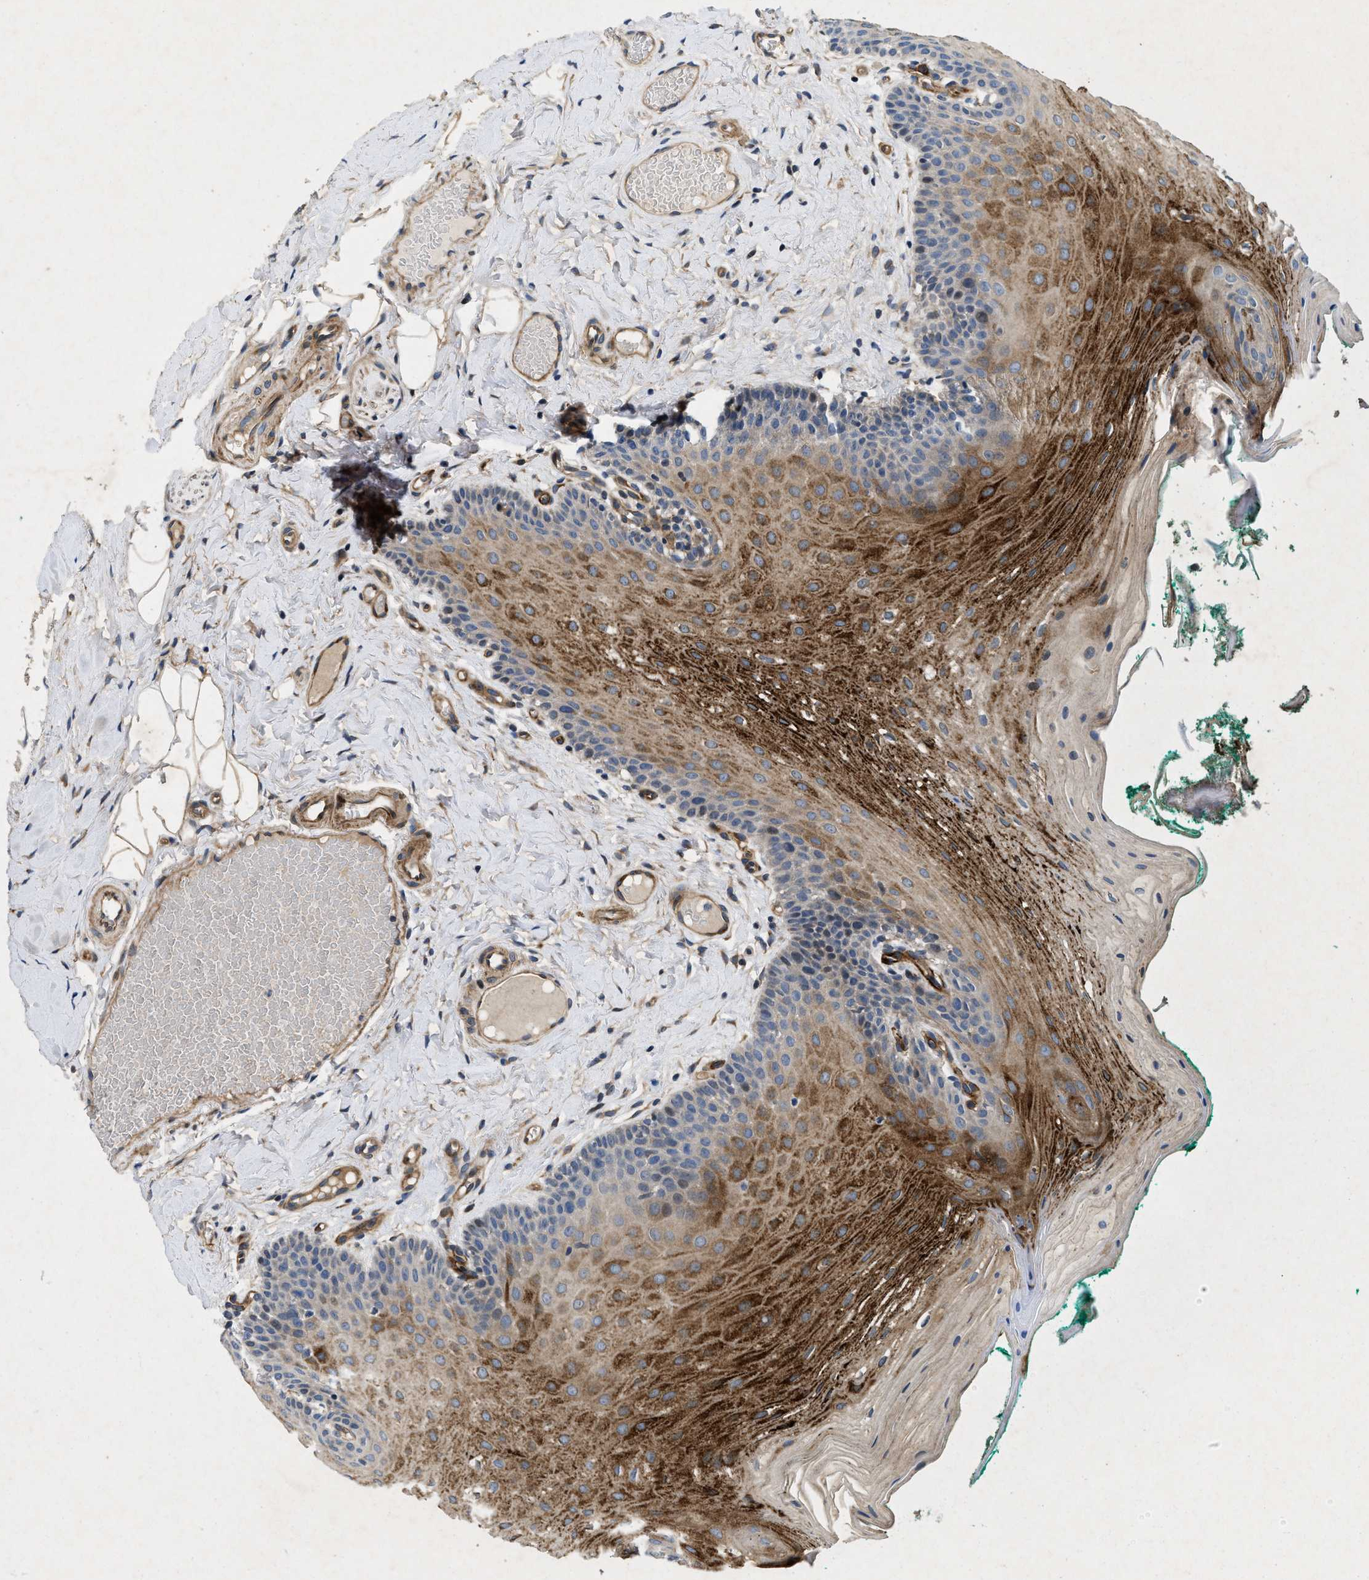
{"staining": {"intensity": "strong", "quantity": "25%-75%", "location": "cytoplasmic/membranous"}, "tissue": "oral mucosa", "cell_type": "Squamous epithelial cells", "image_type": "normal", "snomed": [{"axis": "morphology", "description": "Normal tissue, NOS"}, {"axis": "topography", "description": "Oral tissue"}], "caption": "Brown immunohistochemical staining in unremarkable human oral mucosa reveals strong cytoplasmic/membranous staining in about 25%-75% of squamous epithelial cells. Using DAB (brown) and hematoxylin (blue) stains, captured at high magnification using brightfield microscopy.", "gene": "HSPA12B", "patient": {"sex": "male", "age": 58}}